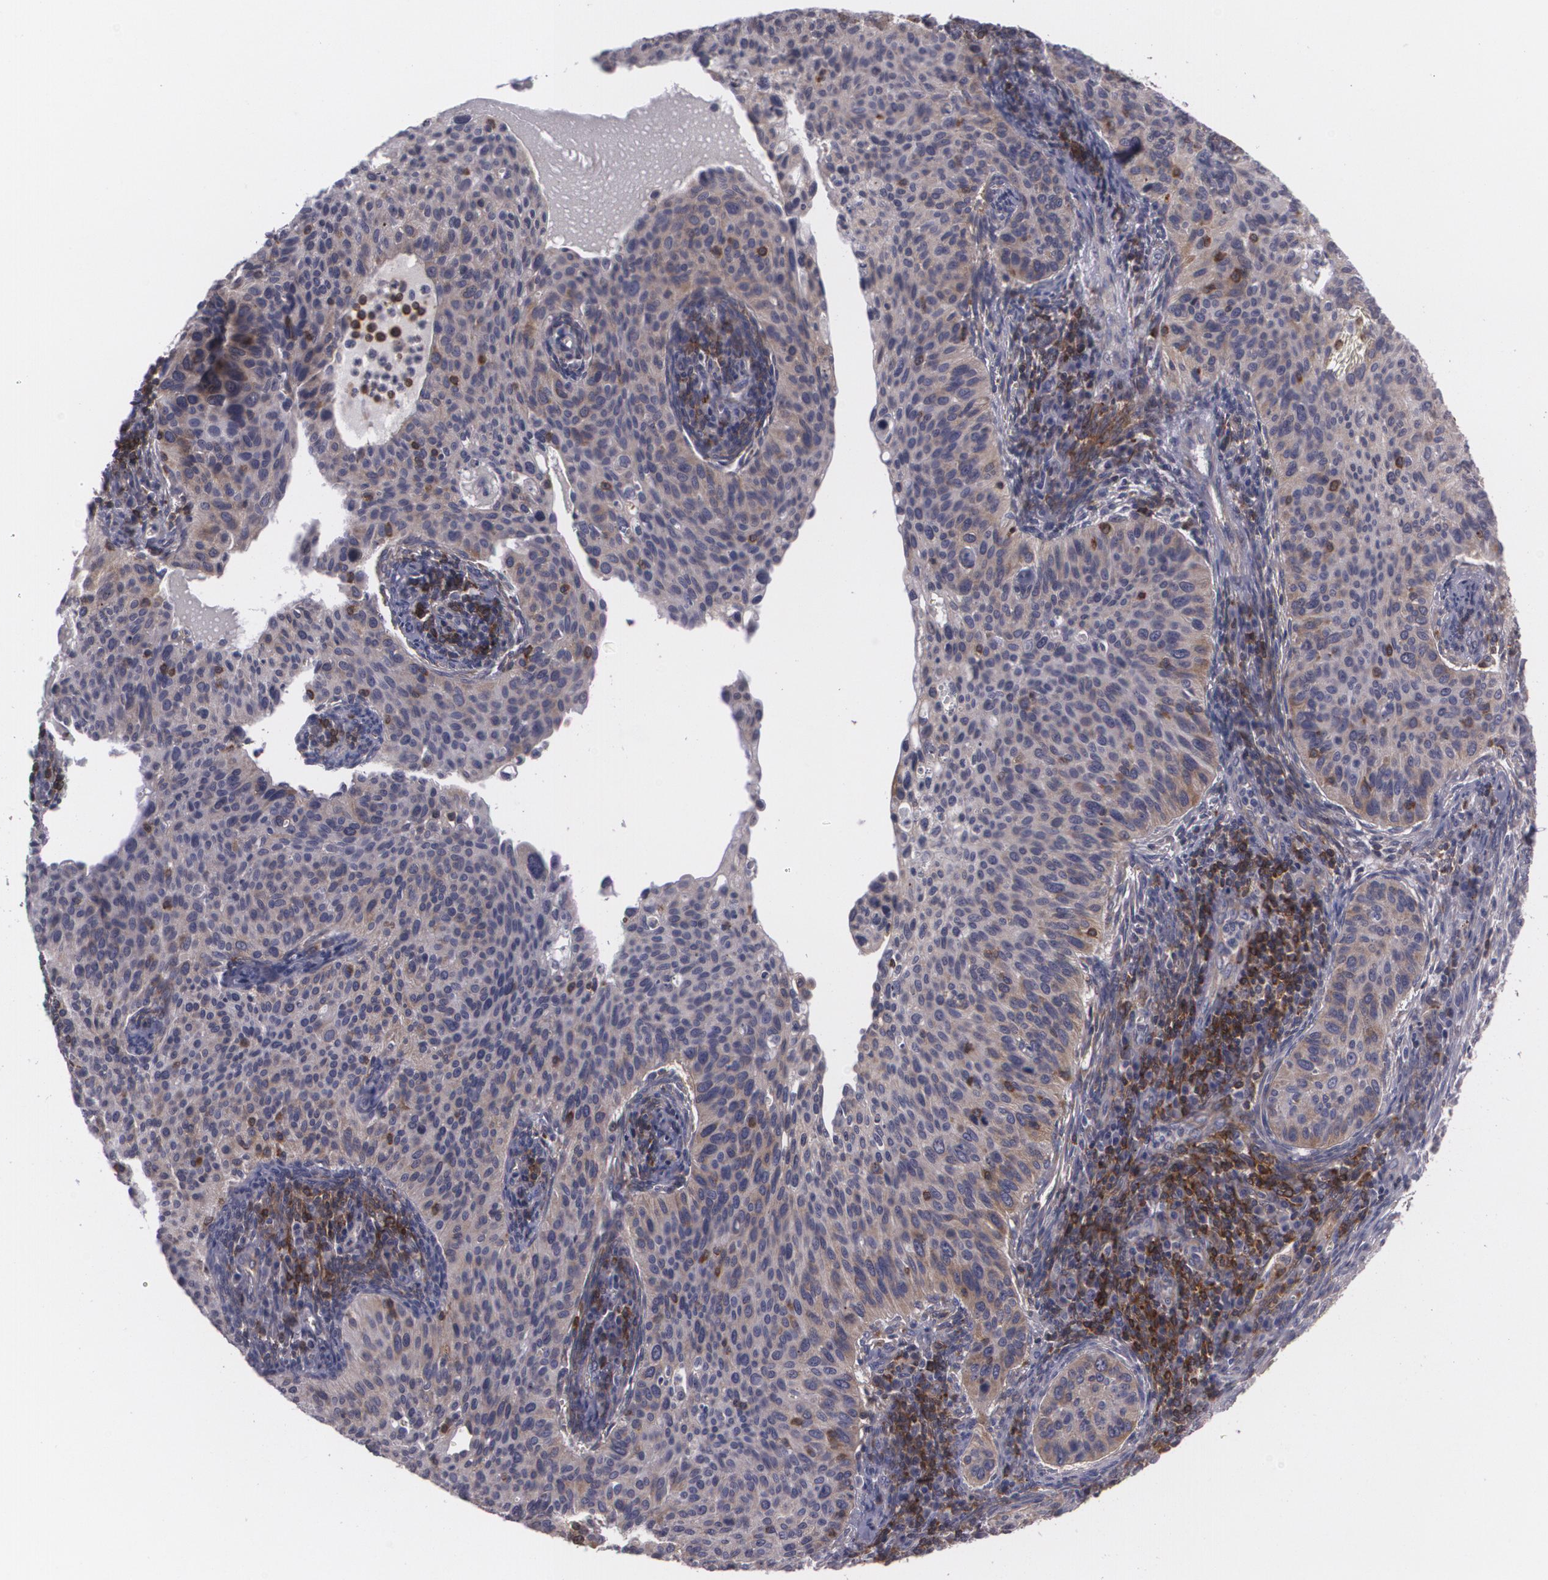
{"staining": {"intensity": "weak", "quantity": "25%-75%", "location": "cytoplasmic/membranous"}, "tissue": "cervical cancer", "cell_type": "Tumor cells", "image_type": "cancer", "snomed": [{"axis": "morphology", "description": "Adenocarcinoma, NOS"}, {"axis": "topography", "description": "Cervix"}], "caption": "Cervical adenocarcinoma stained with a brown dye reveals weak cytoplasmic/membranous positive staining in approximately 25%-75% of tumor cells.", "gene": "BIN1", "patient": {"sex": "female", "age": 29}}